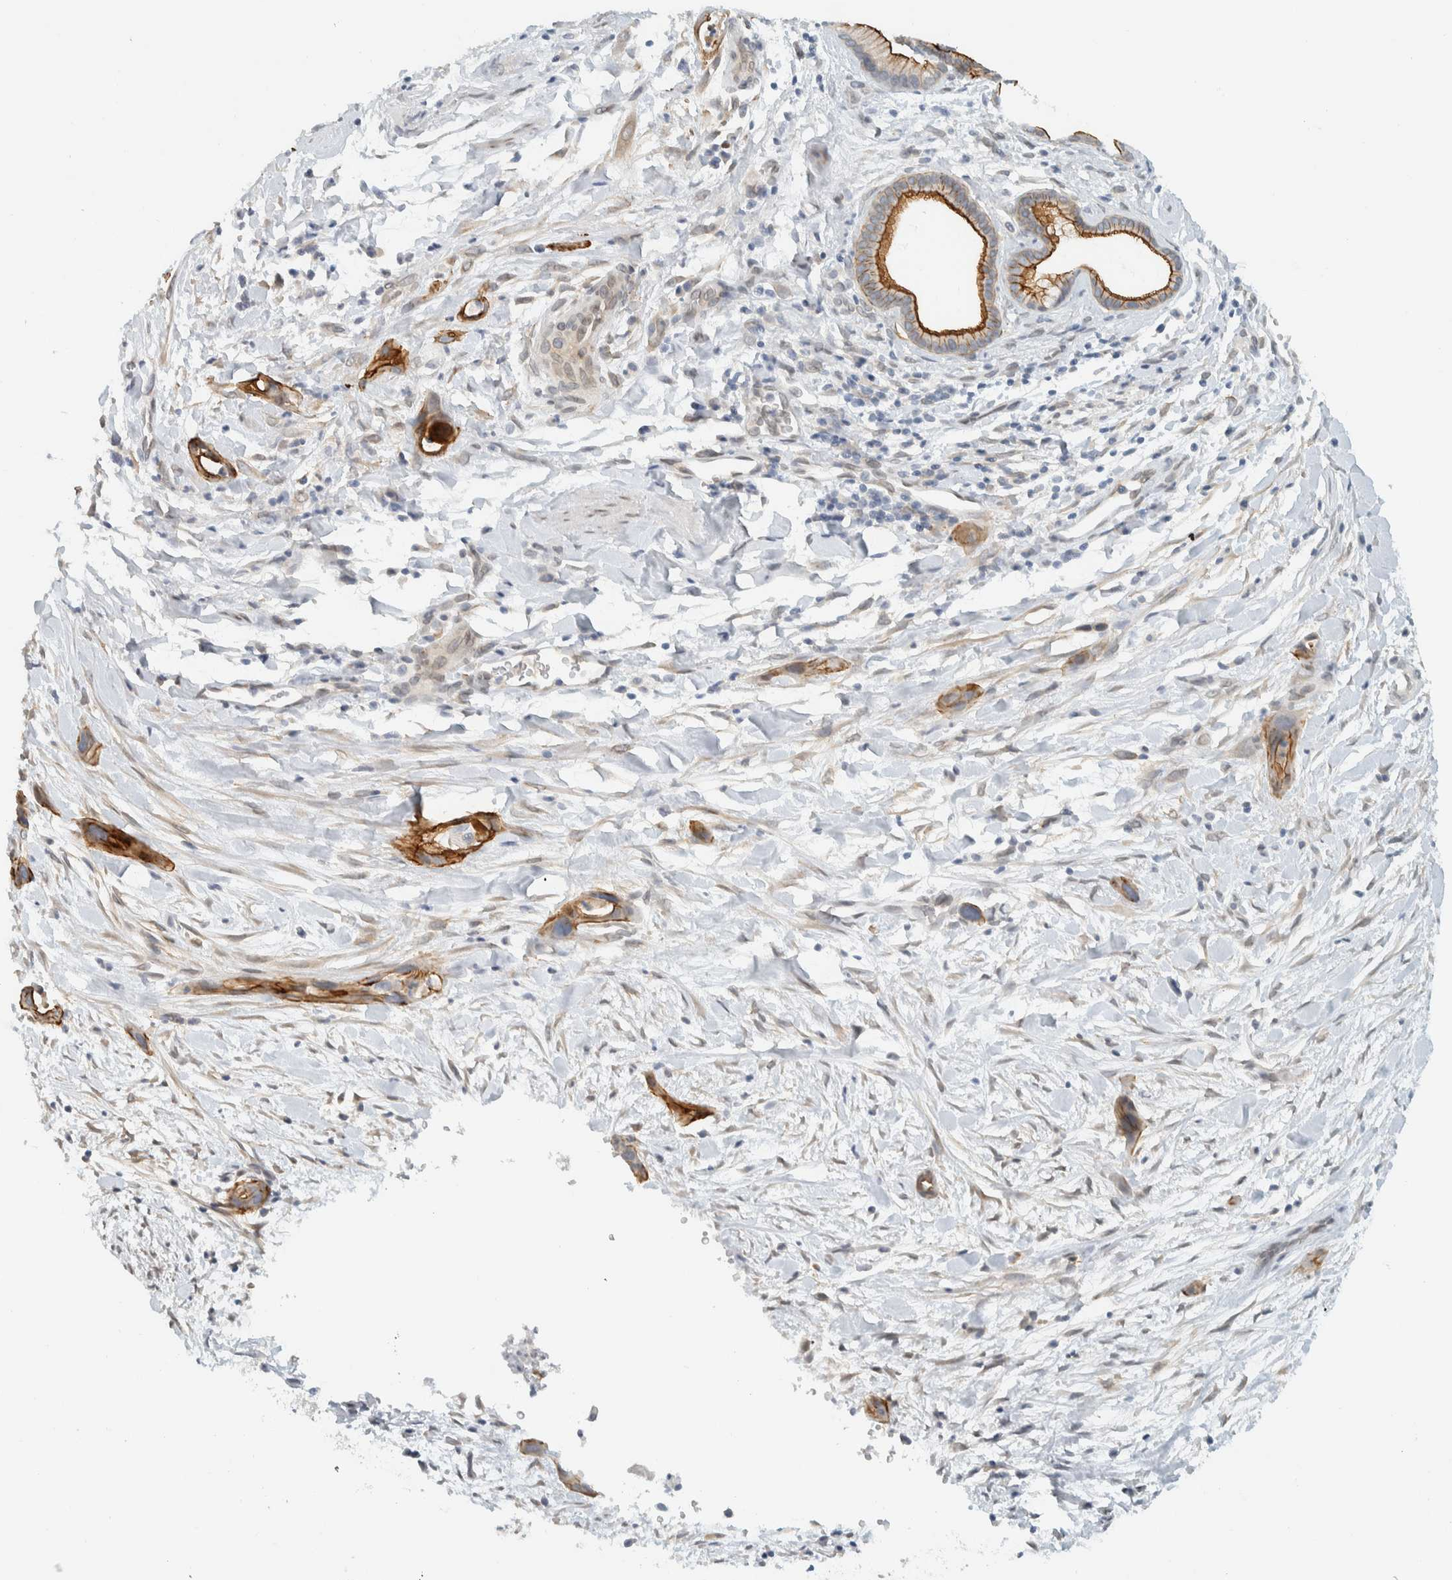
{"staining": {"intensity": "moderate", "quantity": "25%-75%", "location": "cytoplasmic/membranous"}, "tissue": "pancreatic cancer", "cell_type": "Tumor cells", "image_type": "cancer", "snomed": [{"axis": "morphology", "description": "Adenocarcinoma, NOS"}, {"axis": "topography", "description": "Pancreas"}], "caption": "Tumor cells show moderate cytoplasmic/membranous expression in about 25%-75% of cells in pancreatic cancer (adenocarcinoma).", "gene": "C1QTNF12", "patient": {"sex": "male", "age": 59}}